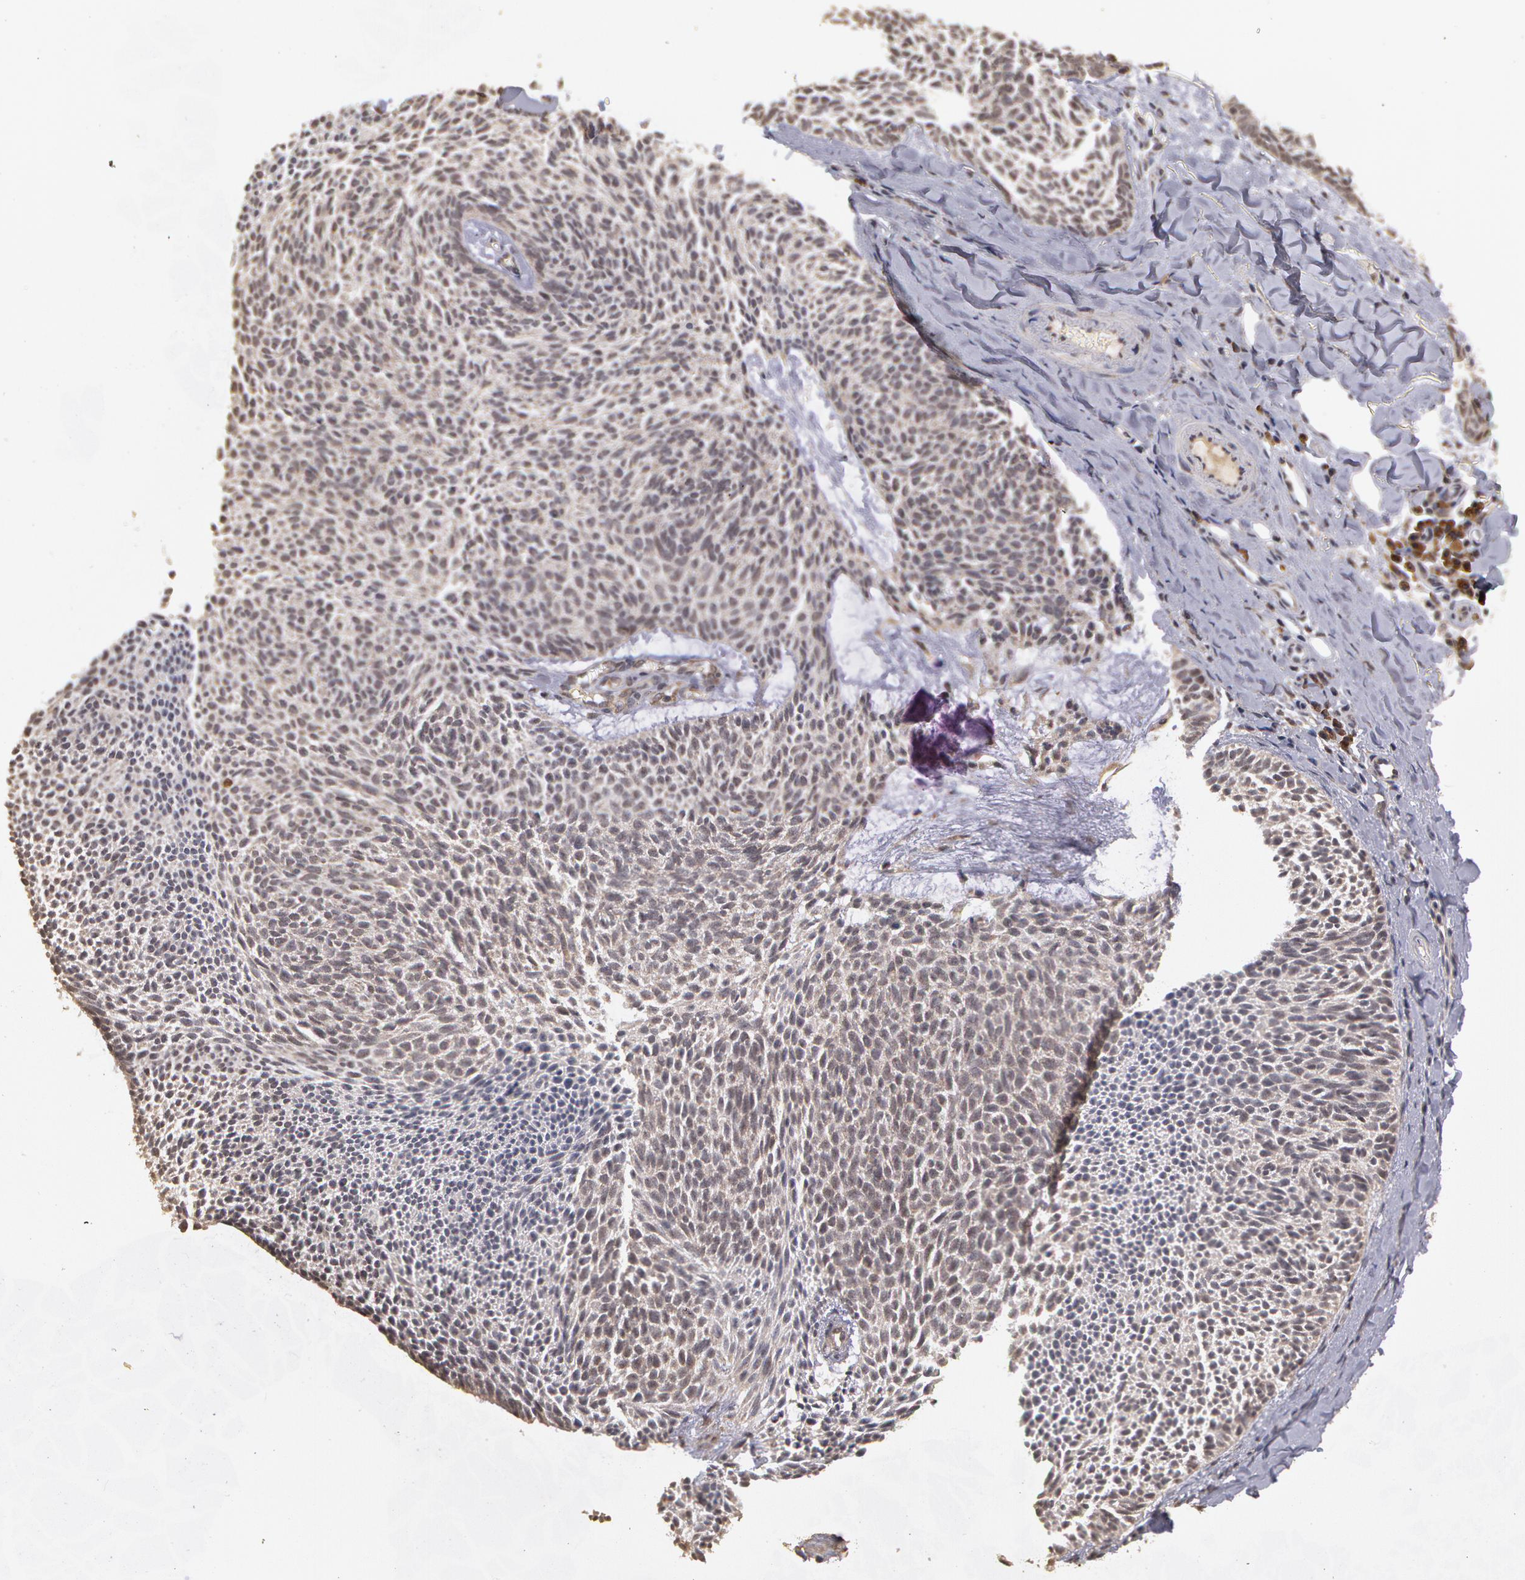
{"staining": {"intensity": "strong", "quantity": ">75%", "location": "cytoplasmic/membranous,nuclear"}, "tissue": "skin cancer", "cell_type": "Tumor cells", "image_type": "cancer", "snomed": [{"axis": "morphology", "description": "Basal cell carcinoma"}, {"axis": "topography", "description": "Skin"}], "caption": "Immunohistochemistry (IHC) histopathology image of neoplastic tissue: skin basal cell carcinoma stained using immunohistochemistry (IHC) displays high levels of strong protein expression localized specifically in the cytoplasmic/membranous and nuclear of tumor cells, appearing as a cytoplasmic/membranous and nuclear brown color.", "gene": "GLIS1", "patient": {"sex": "male", "age": 84}}